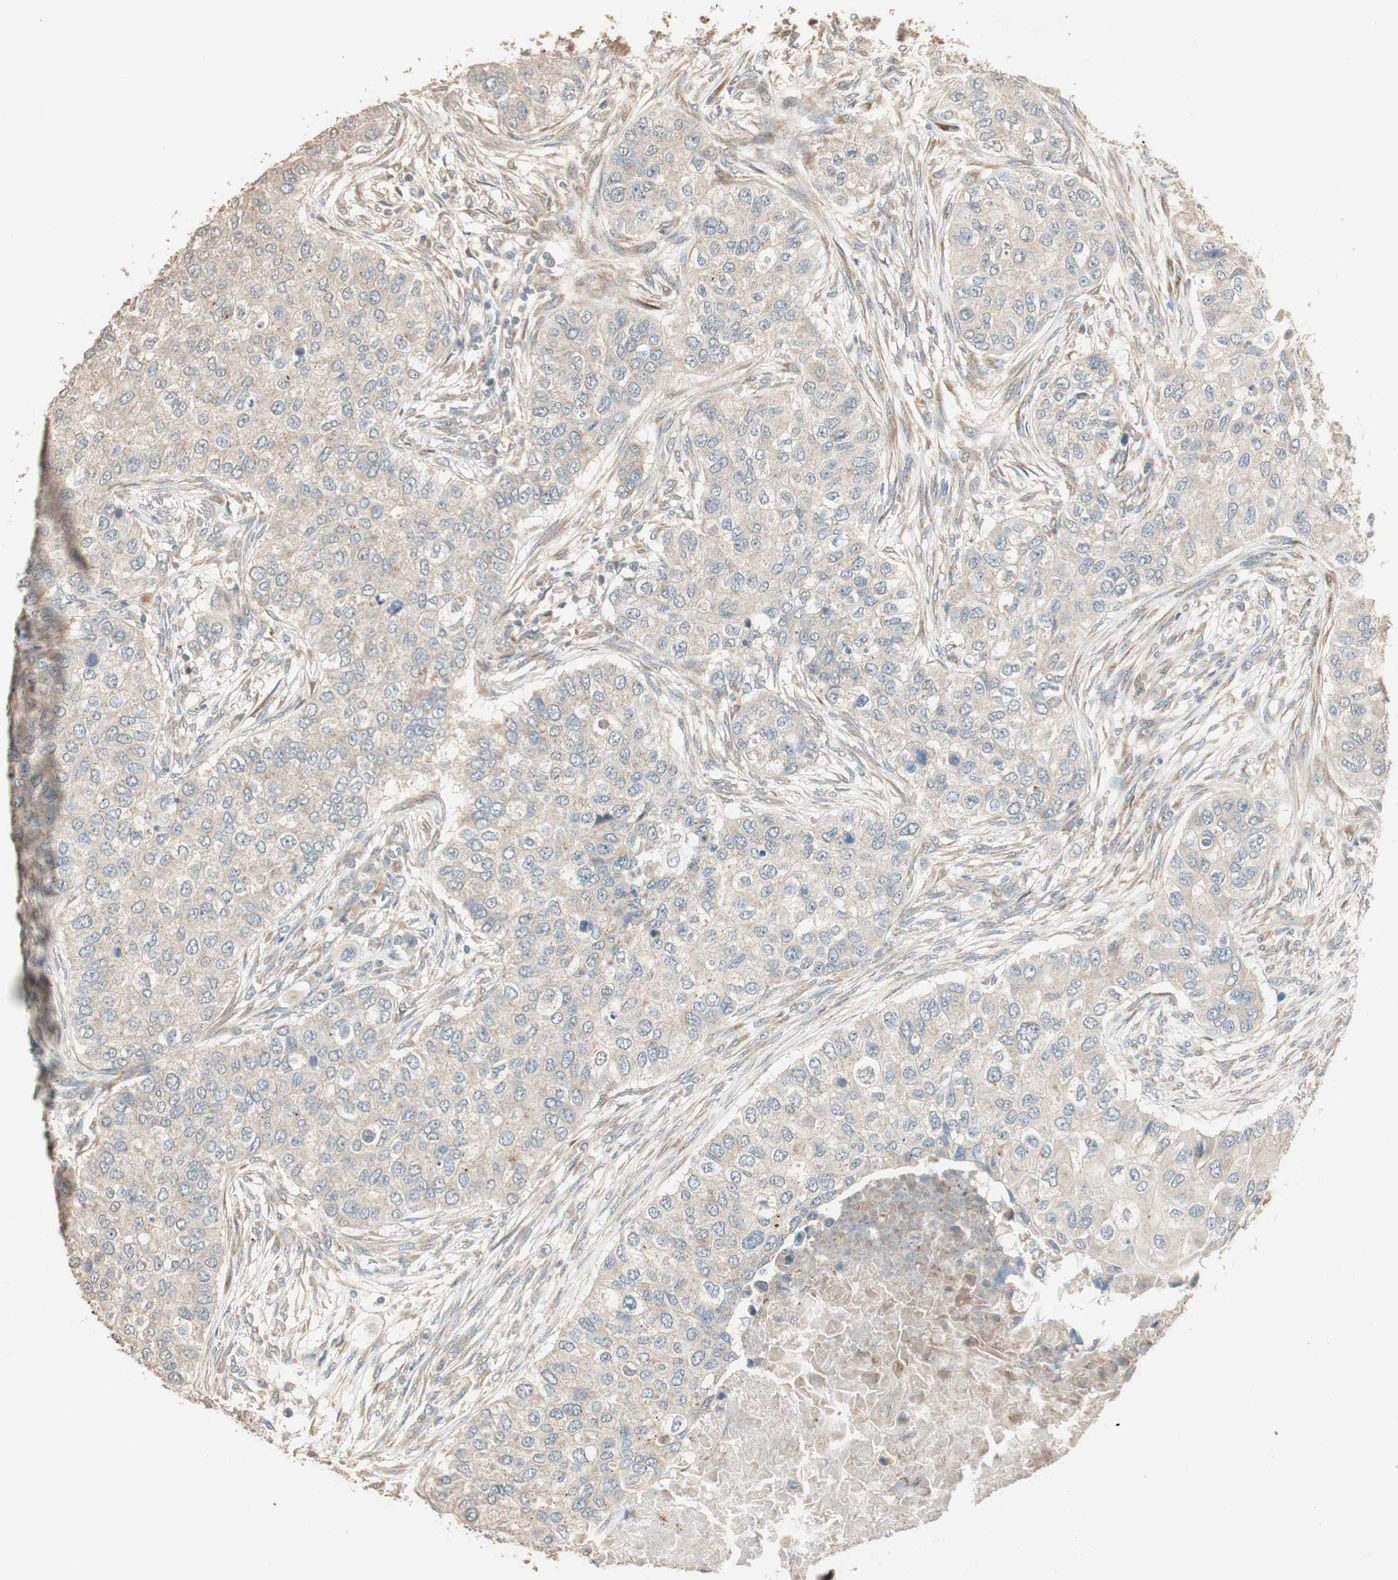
{"staining": {"intensity": "weak", "quantity": ">75%", "location": "cytoplasmic/membranous"}, "tissue": "breast cancer", "cell_type": "Tumor cells", "image_type": "cancer", "snomed": [{"axis": "morphology", "description": "Normal tissue, NOS"}, {"axis": "morphology", "description": "Duct carcinoma"}, {"axis": "topography", "description": "Breast"}], "caption": "Brown immunohistochemical staining in breast cancer shows weak cytoplasmic/membranous expression in about >75% of tumor cells.", "gene": "RARRES1", "patient": {"sex": "female", "age": 49}}